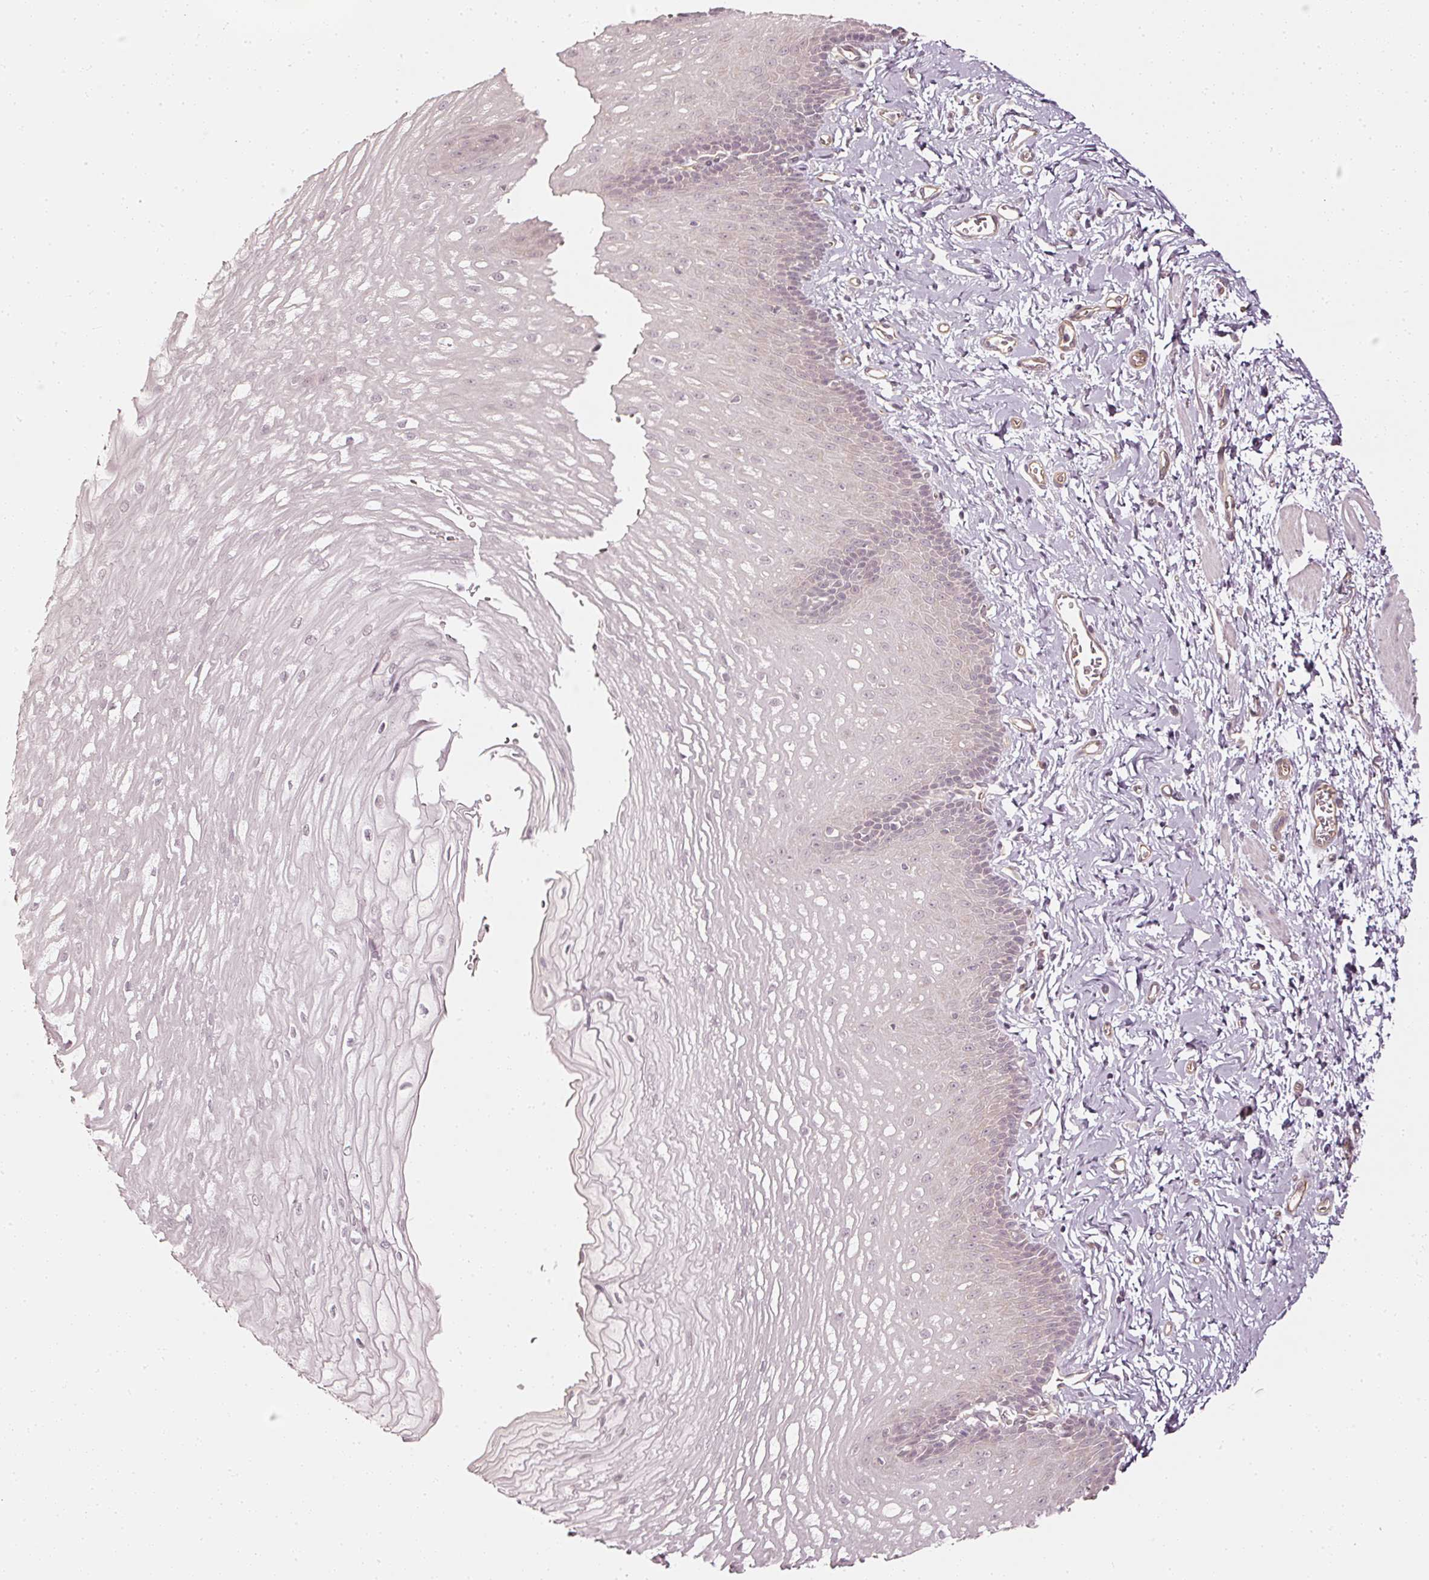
{"staining": {"intensity": "negative", "quantity": "none", "location": "none"}, "tissue": "esophagus", "cell_type": "Squamous epithelial cells", "image_type": "normal", "snomed": [{"axis": "morphology", "description": "Normal tissue, NOS"}, {"axis": "topography", "description": "Esophagus"}], "caption": "DAB (3,3'-diaminobenzidine) immunohistochemical staining of unremarkable human esophagus displays no significant expression in squamous epithelial cells. (Immunohistochemistry (ihc), brightfield microscopy, high magnification).", "gene": "DRD2", "patient": {"sex": "male", "age": 70}}